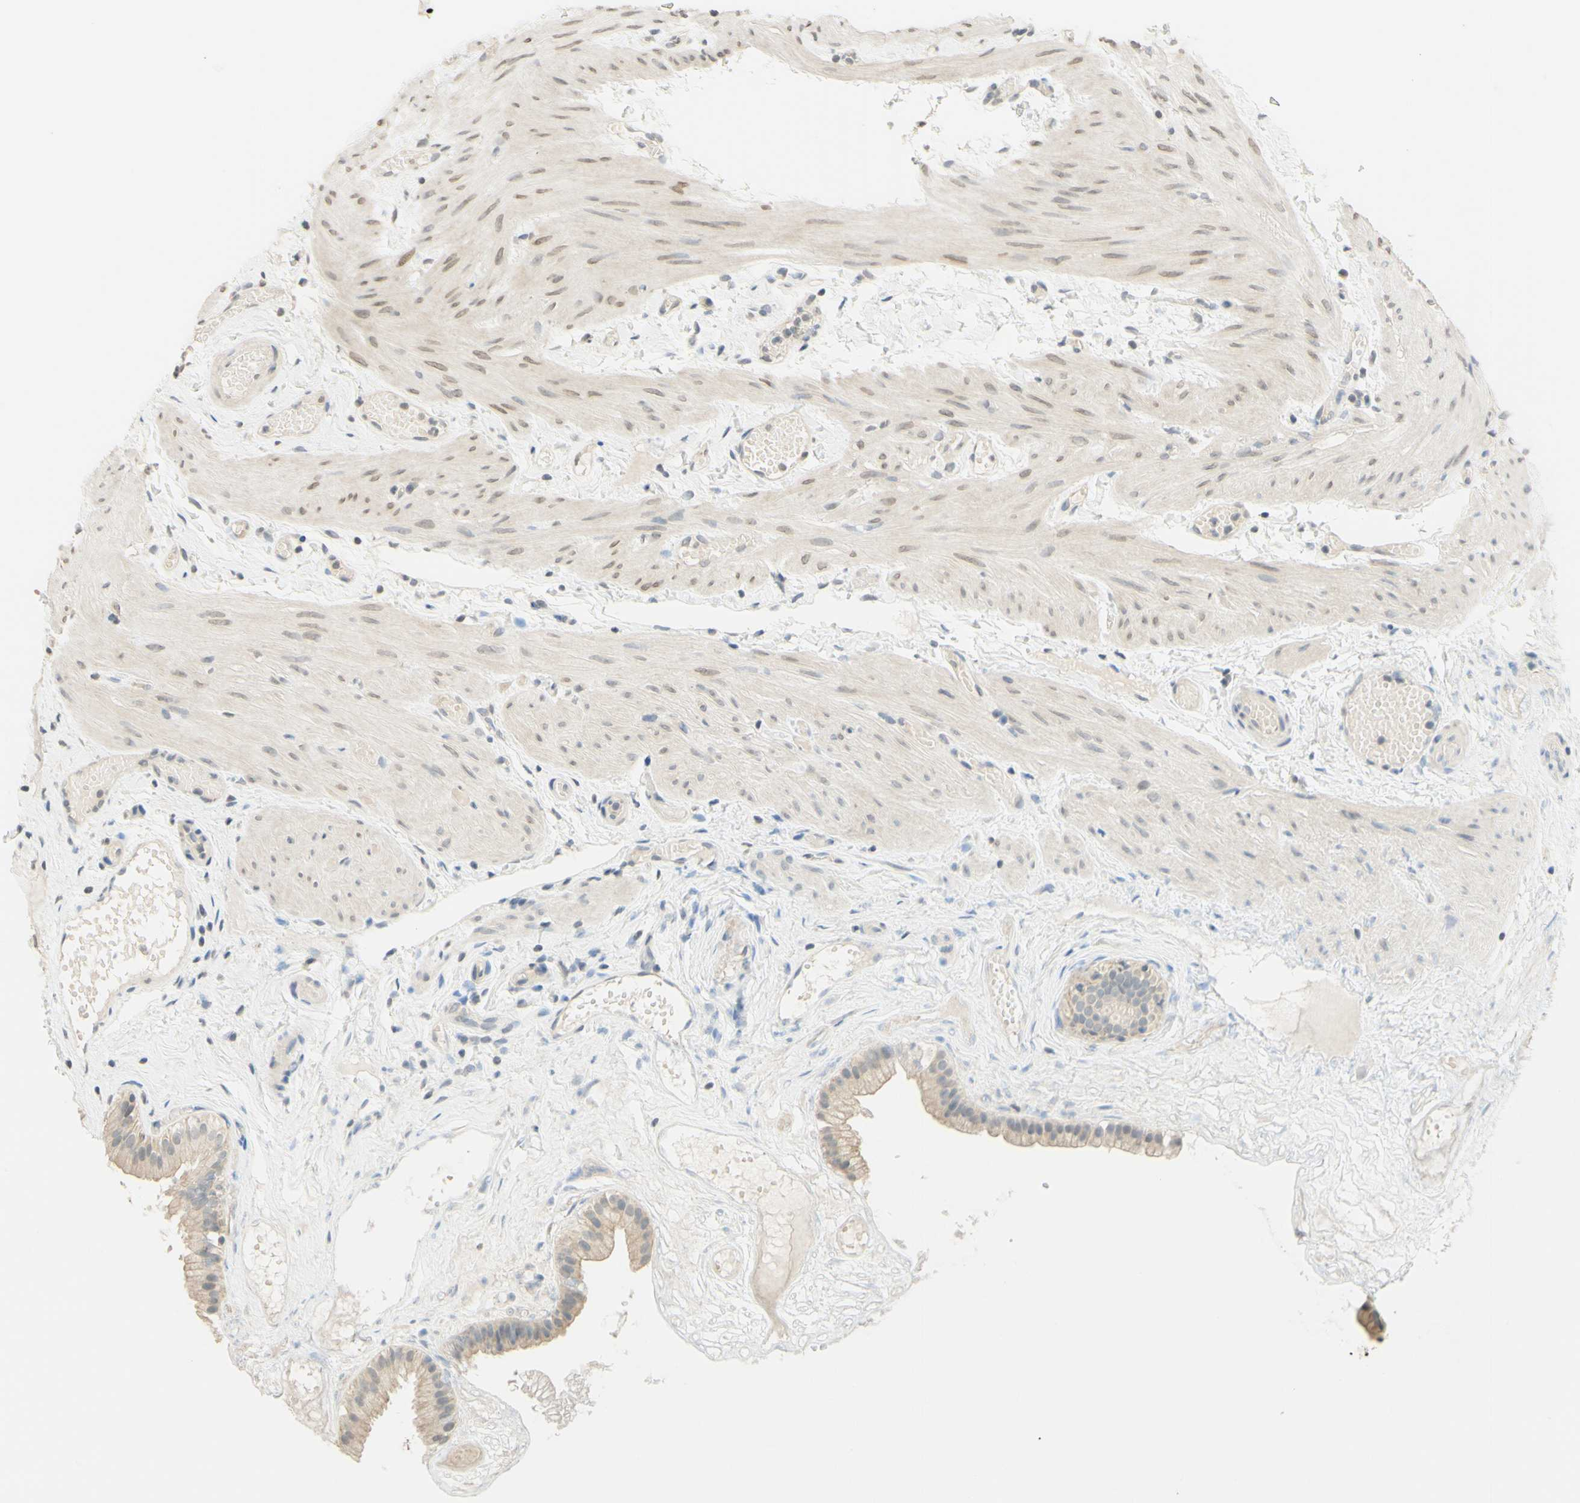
{"staining": {"intensity": "weak", "quantity": "25%-75%", "location": "cytoplasmic/membranous"}, "tissue": "gallbladder", "cell_type": "Glandular cells", "image_type": "normal", "snomed": [{"axis": "morphology", "description": "Normal tissue, NOS"}, {"axis": "topography", "description": "Gallbladder"}], "caption": "Approximately 25%-75% of glandular cells in benign gallbladder exhibit weak cytoplasmic/membranous protein positivity as visualized by brown immunohistochemical staining.", "gene": "MAG", "patient": {"sex": "female", "age": 26}}